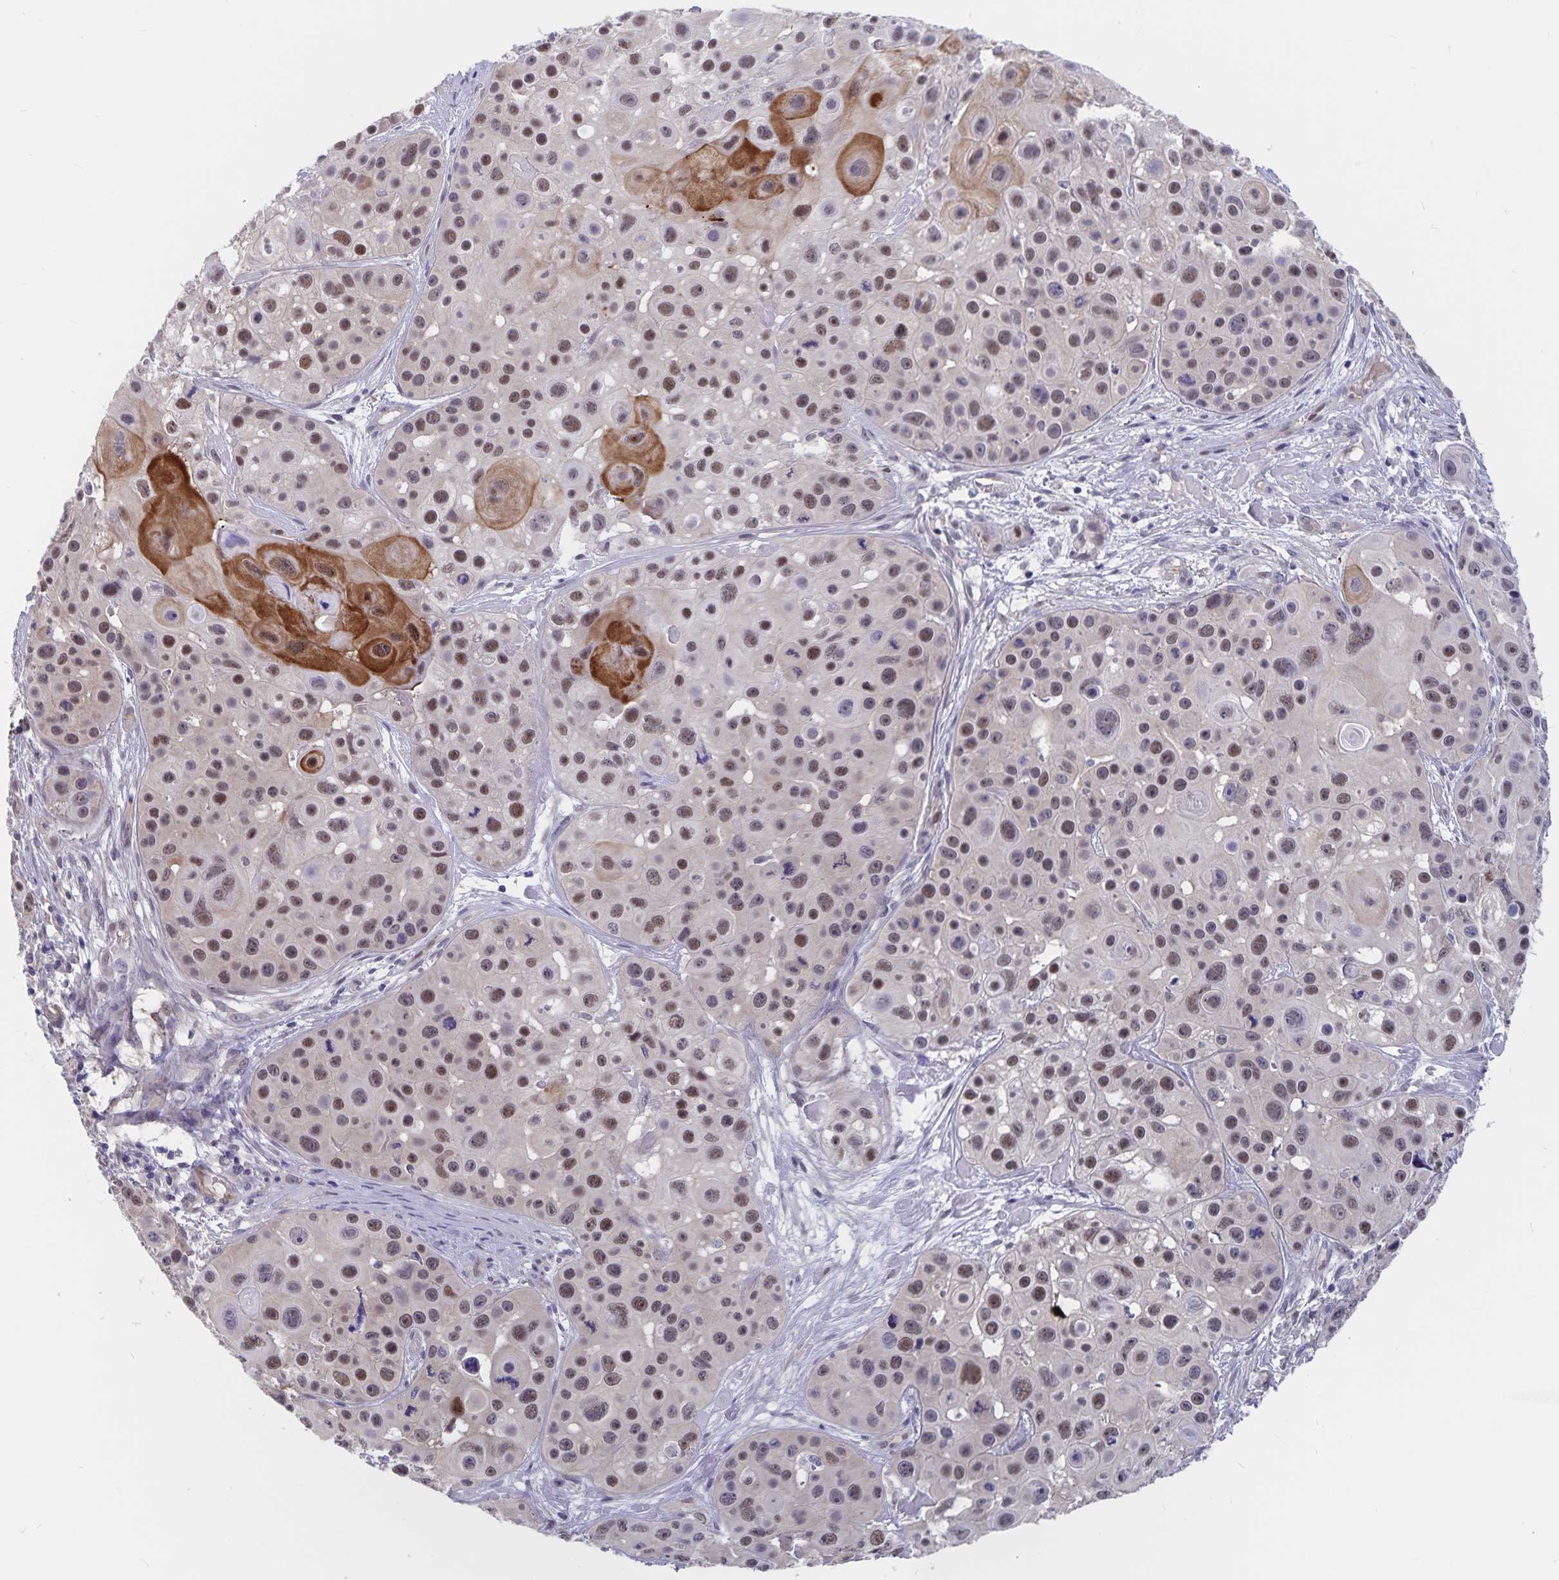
{"staining": {"intensity": "weak", "quantity": ">75%", "location": "nuclear"}, "tissue": "skin cancer", "cell_type": "Tumor cells", "image_type": "cancer", "snomed": [{"axis": "morphology", "description": "Squamous cell carcinoma, NOS"}, {"axis": "topography", "description": "Skin"}], "caption": "This is a micrograph of immunohistochemistry (IHC) staining of skin squamous cell carcinoma, which shows weak staining in the nuclear of tumor cells.", "gene": "BAG6", "patient": {"sex": "male", "age": 92}}